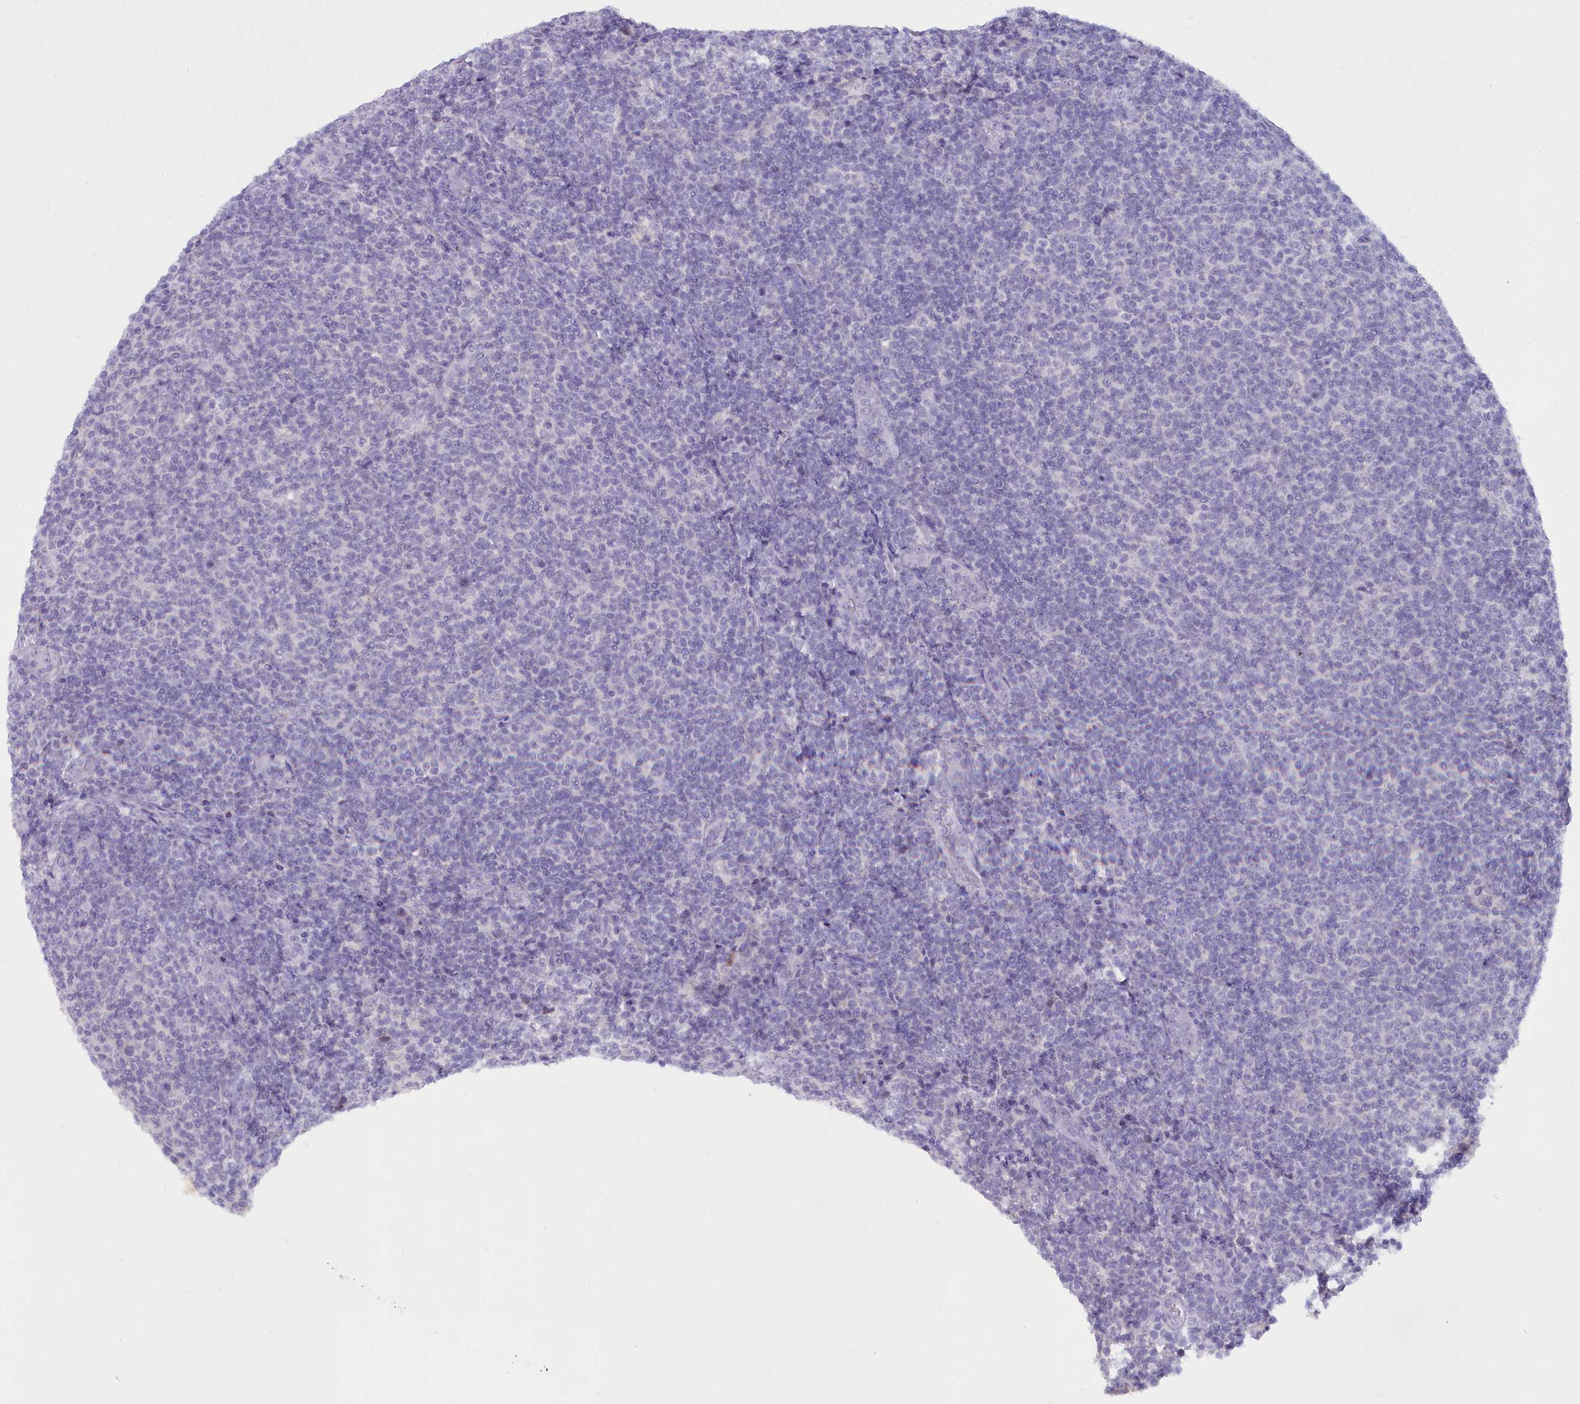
{"staining": {"intensity": "negative", "quantity": "none", "location": "none"}, "tissue": "lymphoma", "cell_type": "Tumor cells", "image_type": "cancer", "snomed": [{"axis": "morphology", "description": "Malignant lymphoma, non-Hodgkin's type, Low grade"}, {"axis": "topography", "description": "Lymph node"}], "caption": "Immunohistochemistry (IHC) of human malignant lymphoma, non-Hodgkin's type (low-grade) shows no positivity in tumor cells.", "gene": "OSTN", "patient": {"sex": "male", "age": 66}}